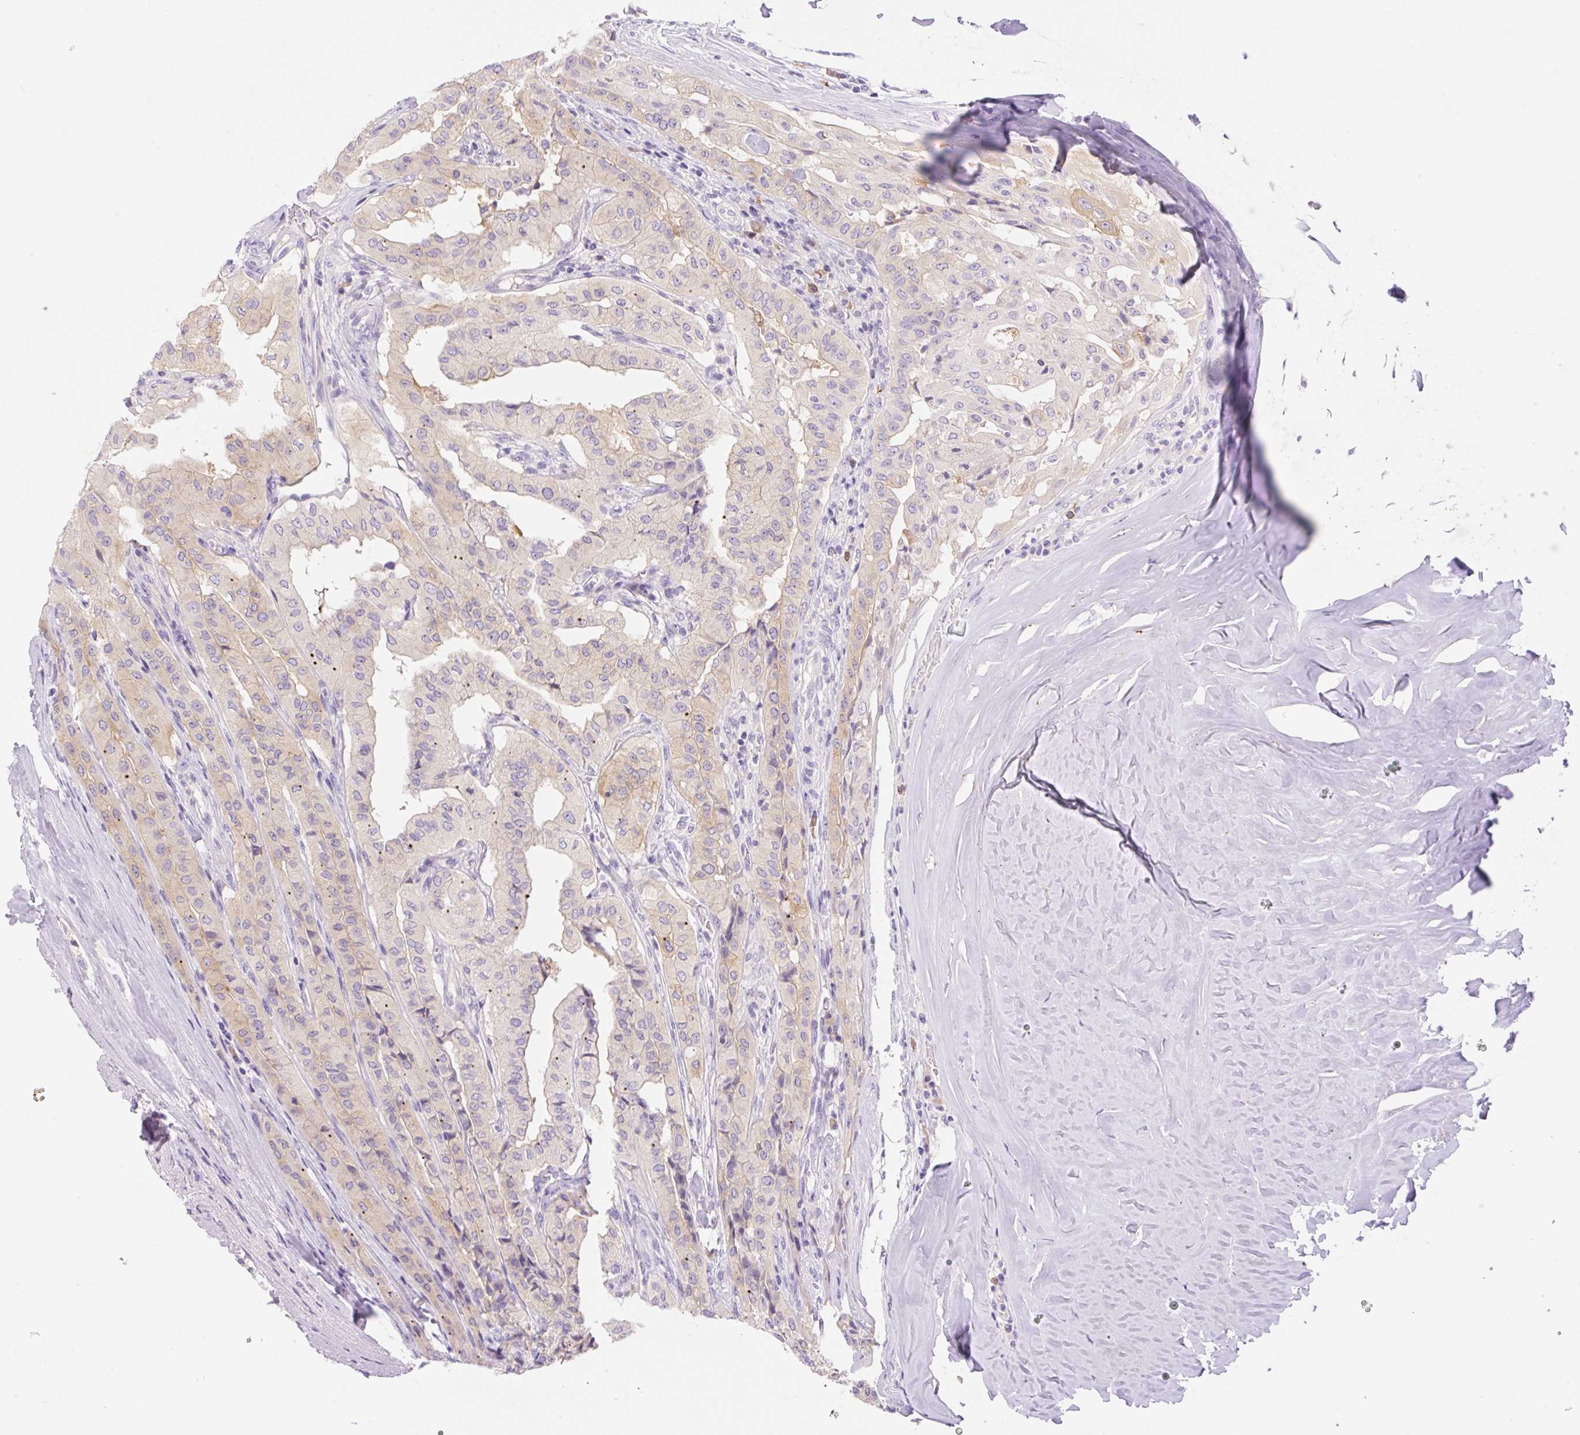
{"staining": {"intensity": "weak", "quantity": "<25%", "location": "cytoplasmic/membranous"}, "tissue": "thyroid cancer", "cell_type": "Tumor cells", "image_type": "cancer", "snomed": [{"axis": "morphology", "description": "Papillary adenocarcinoma, NOS"}, {"axis": "topography", "description": "Thyroid gland"}], "caption": "Tumor cells are negative for protein expression in human thyroid cancer (papillary adenocarcinoma).", "gene": "DENND5A", "patient": {"sex": "female", "age": 59}}